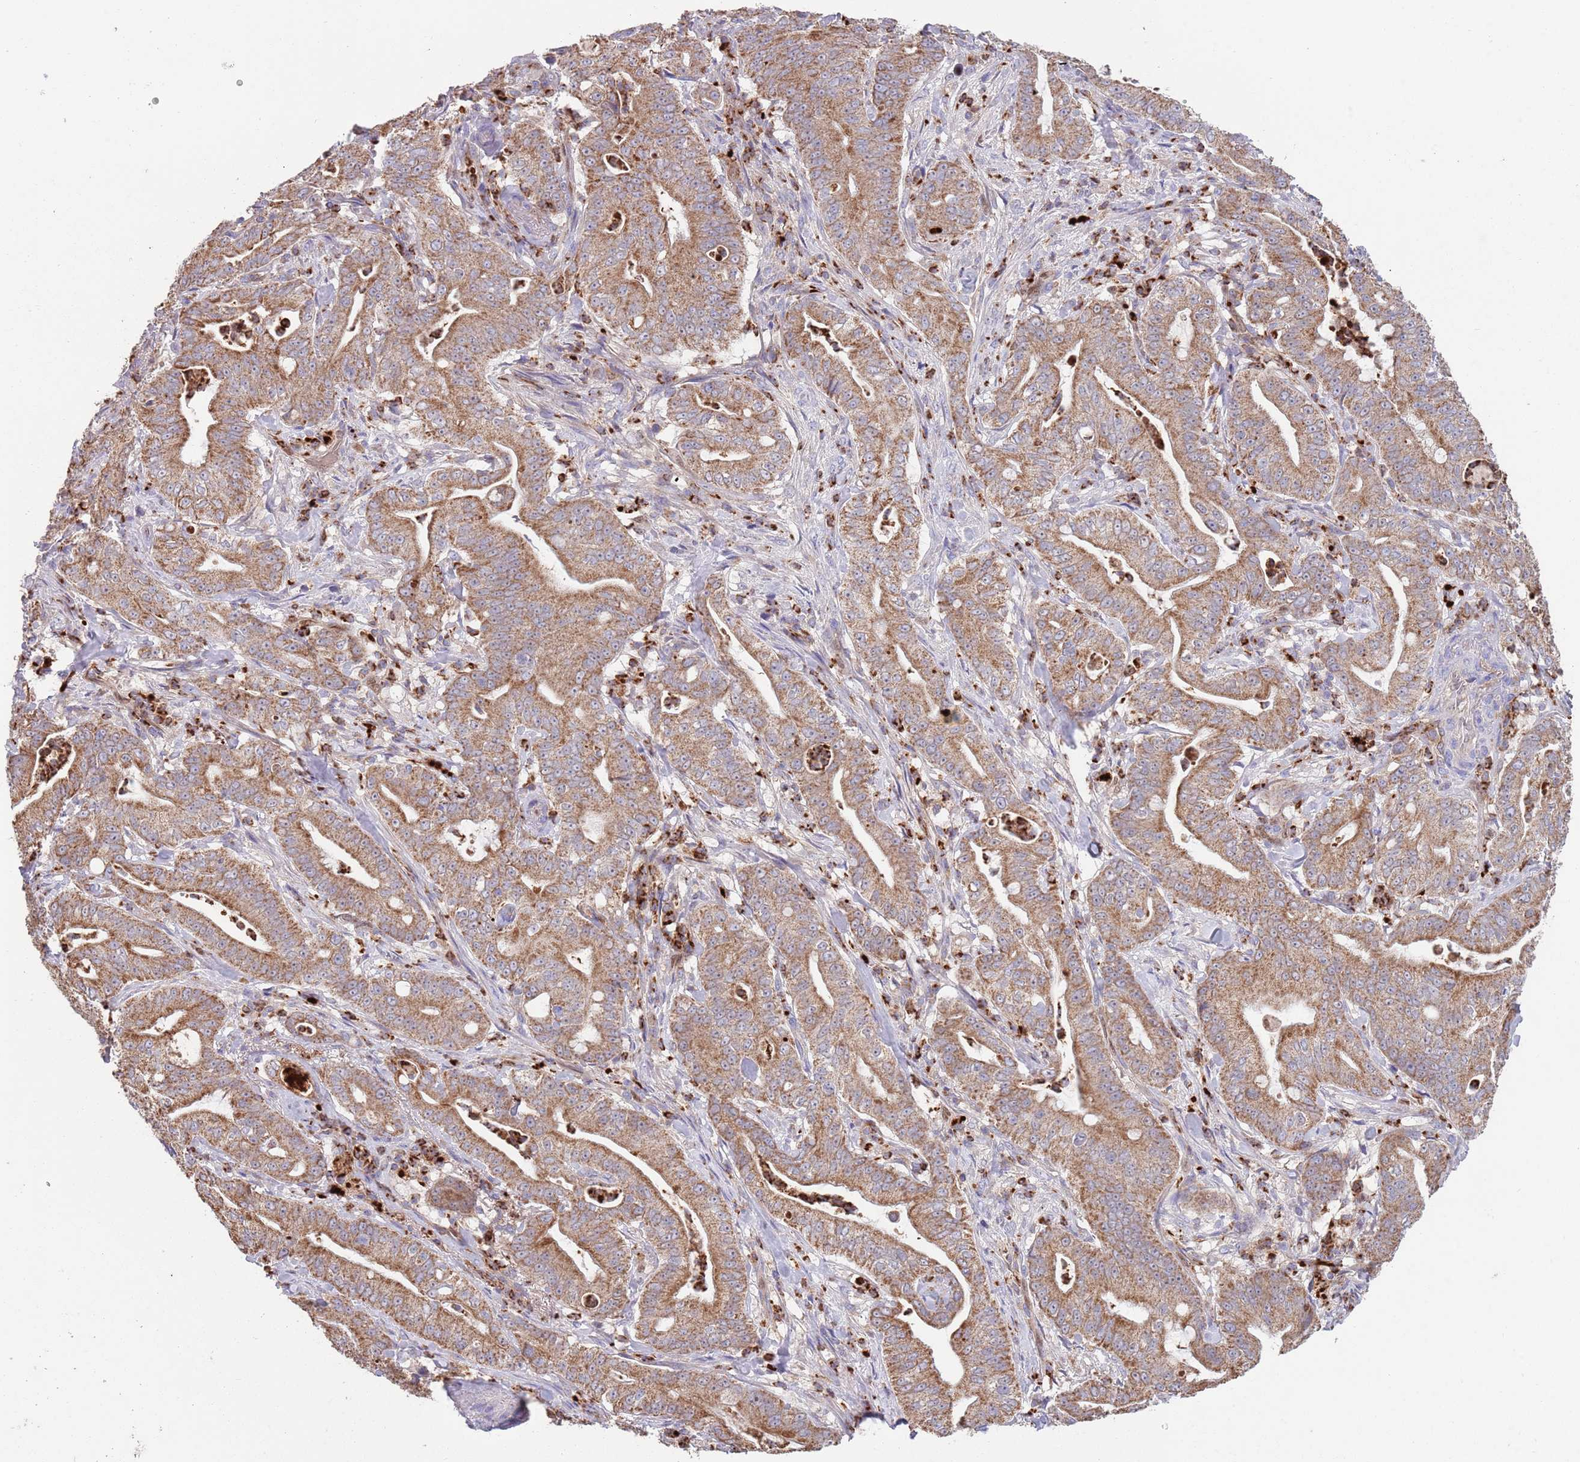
{"staining": {"intensity": "moderate", "quantity": ">75%", "location": "cytoplasmic/membranous"}, "tissue": "pancreatic cancer", "cell_type": "Tumor cells", "image_type": "cancer", "snomed": [{"axis": "morphology", "description": "Adenocarcinoma, NOS"}, {"axis": "topography", "description": "Pancreas"}], "caption": "A histopathology image showing moderate cytoplasmic/membranous expression in about >75% of tumor cells in pancreatic cancer, as visualized by brown immunohistochemical staining.", "gene": "DDT", "patient": {"sex": "male", "age": 71}}